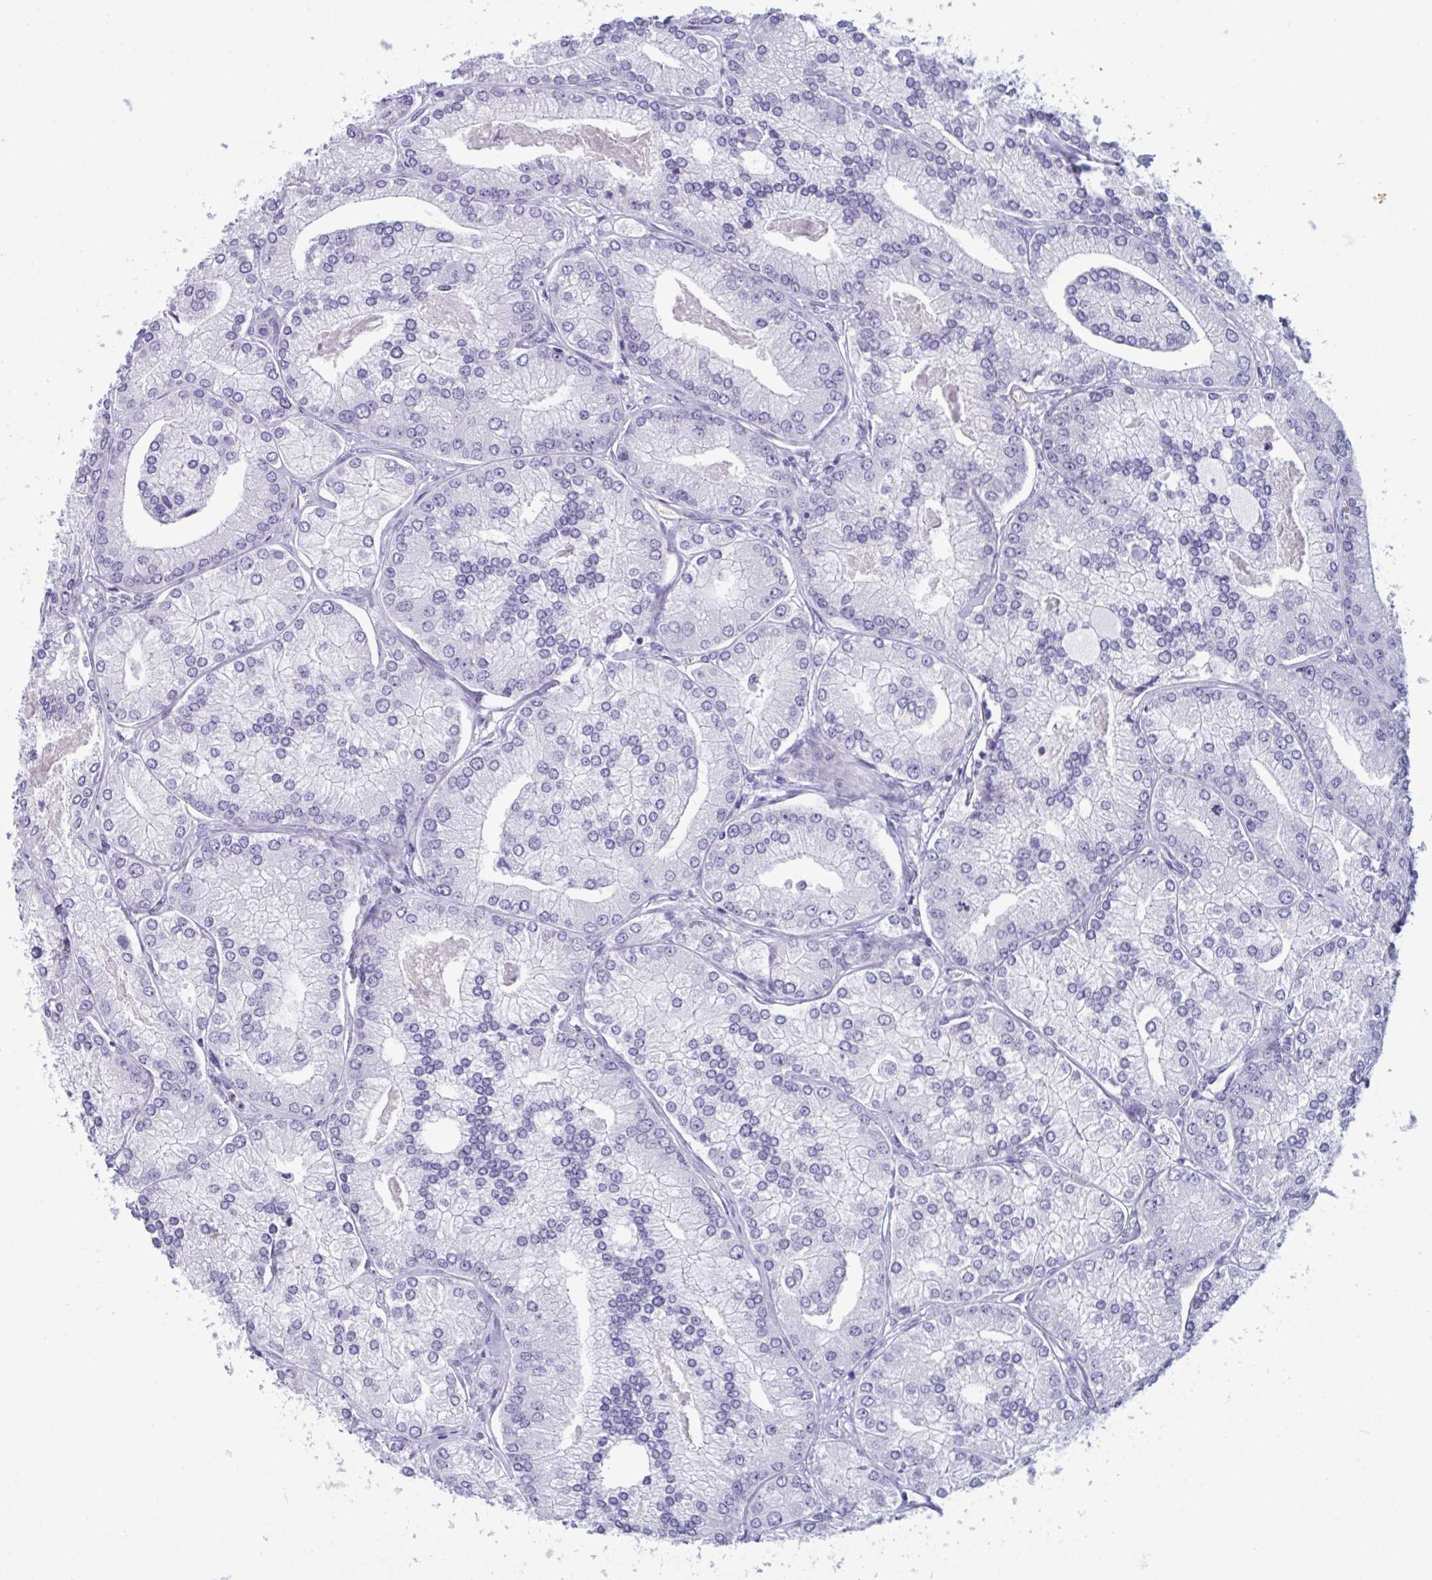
{"staining": {"intensity": "negative", "quantity": "none", "location": "none"}, "tissue": "prostate cancer", "cell_type": "Tumor cells", "image_type": "cancer", "snomed": [{"axis": "morphology", "description": "Adenocarcinoma, High grade"}, {"axis": "topography", "description": "Prostate"}], "caption": "DAB immunohistochemical staining of adenocarcinoma (high-grade) (prostate) displays no significant positivity in tumor cells.", "gene": "SLC2A1", "patient": {"sex": "male", "age": 61}}